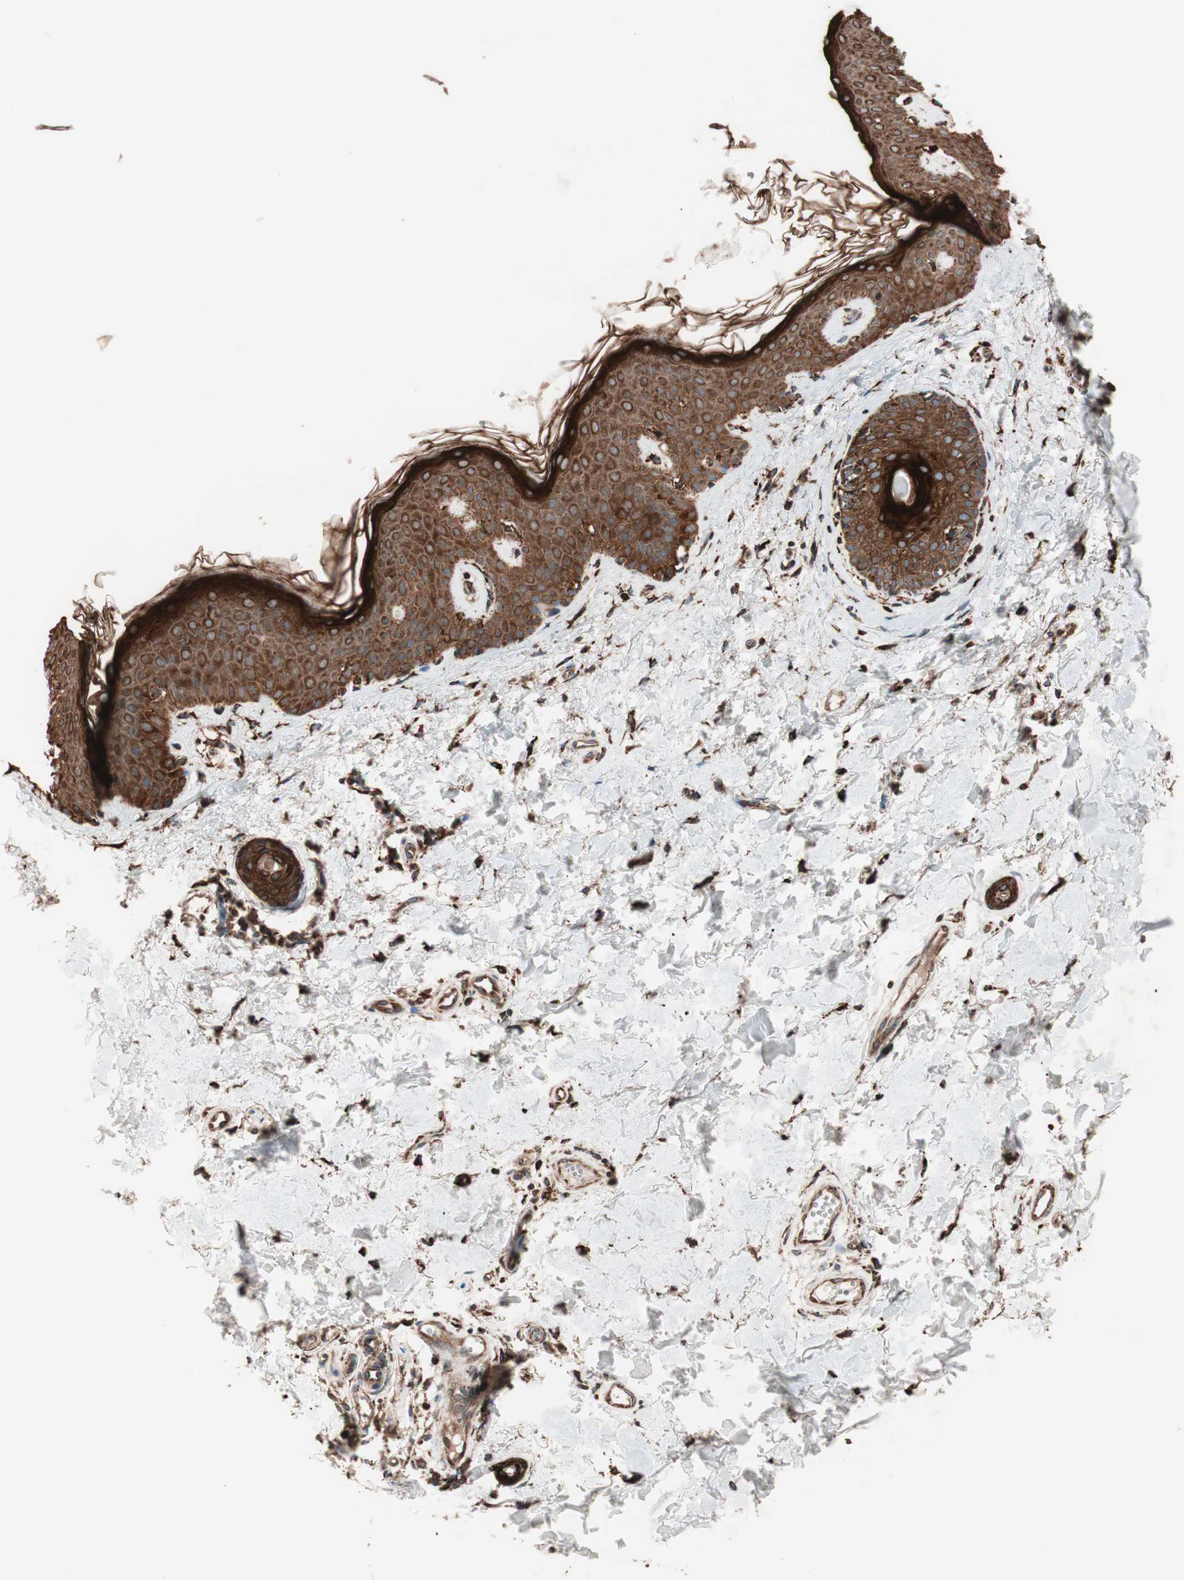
{"staining": {"intensity": "strong", "quantity": ">75%", "location": "cytoplasmic/membranous"}, "tissue": "skin", "cell_type": "Fibroblasts", "image_type": "normal", "snomed": [{"axis": "morphology", "description": "Normal tissue, NOS"}, {"axis": "topography", "description": "Skin"}], "caption": "Immunohistochemistry image of unremarkable skin: skin stained using immunohistochemistry displays high levels of strong protein expression localized specifically in the cytoplasmic/membranous of fibroblasts, appearing as a cytoplasmic/membranous brown color.", "gene": "VEGFA", "patient": {"sex": "male", "age": 67}}